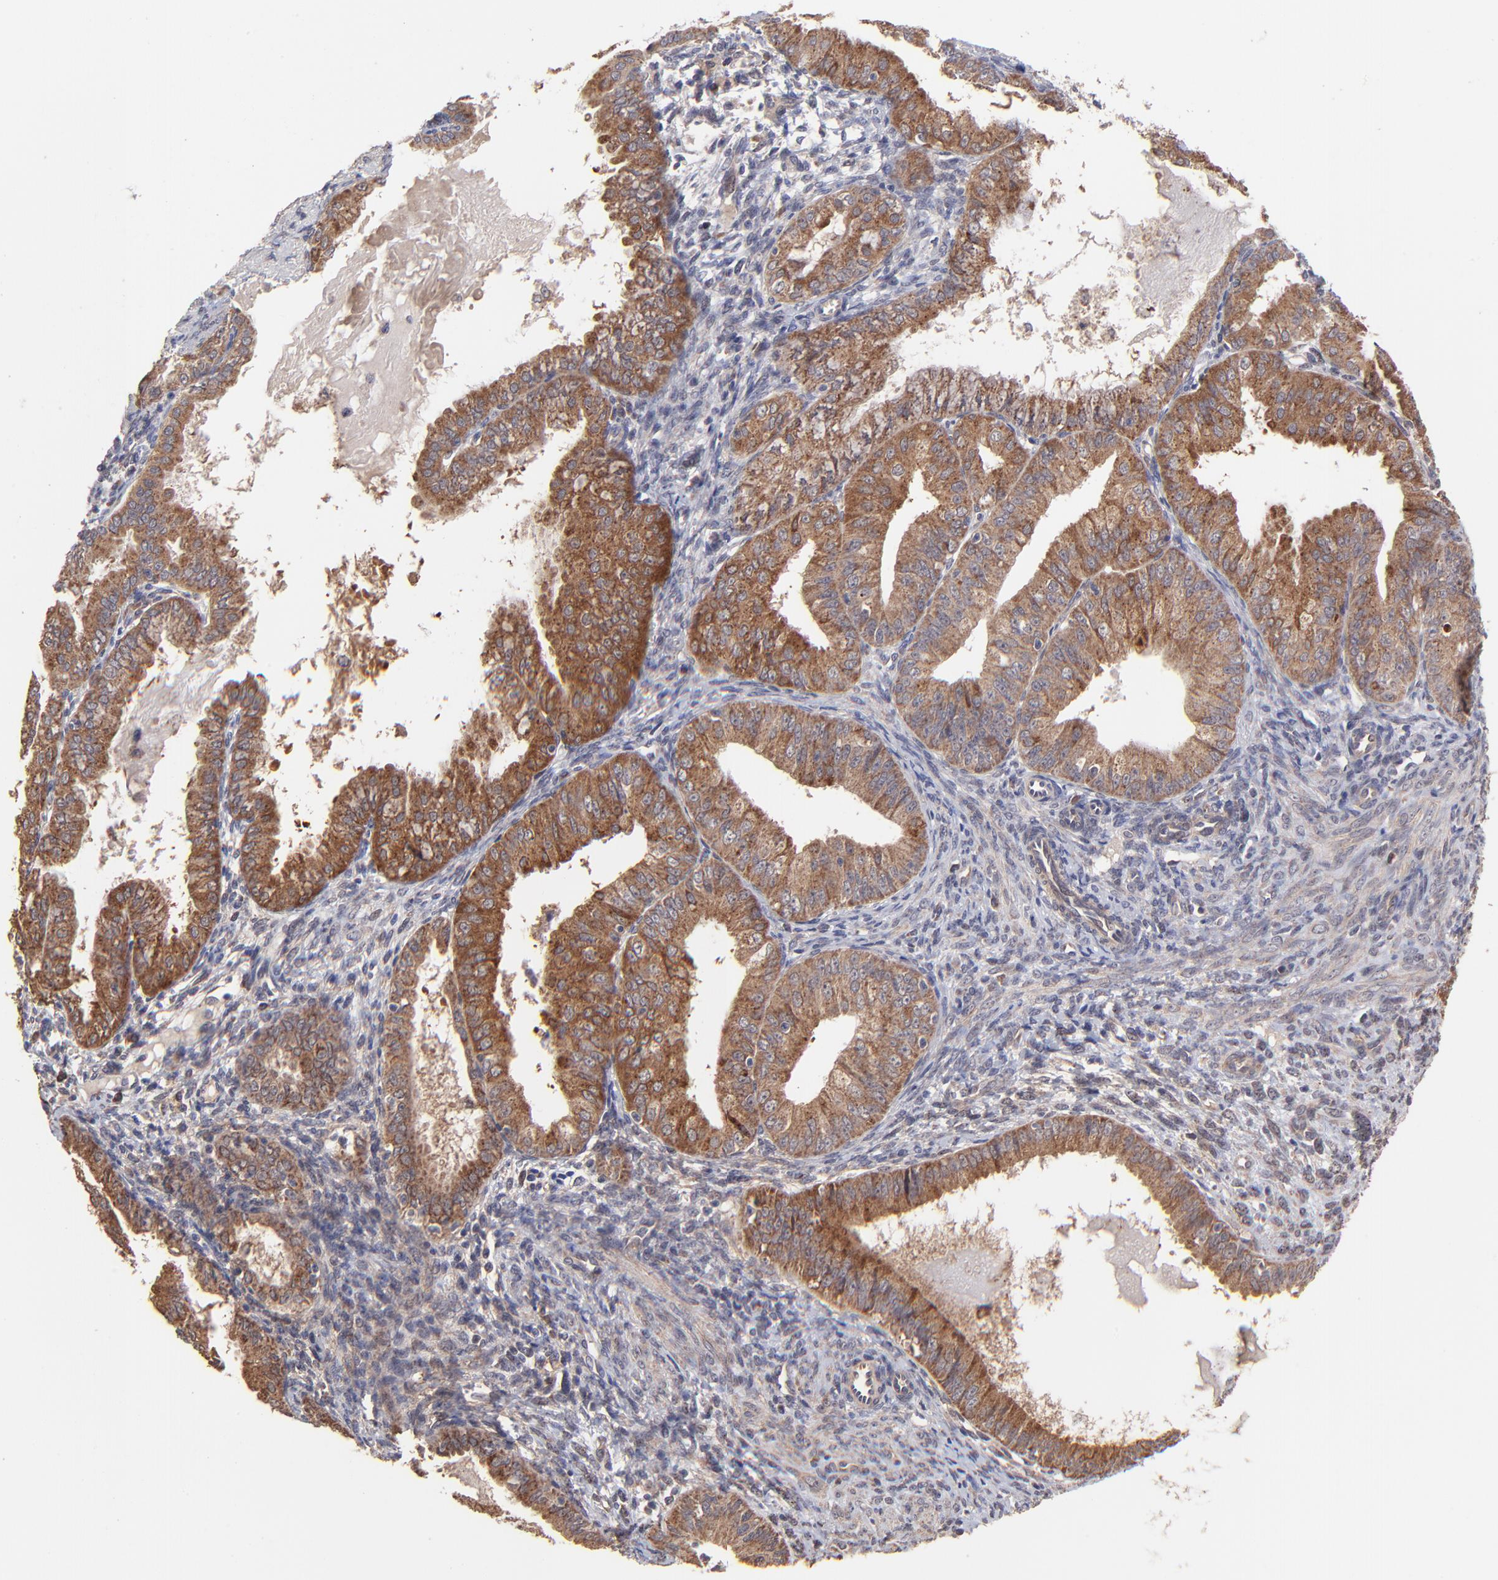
{"staining": {"intensity": "strong", "quantity": ">75%", "location": "cytoplasmic/membranous"}, "tissue": "endometrial cancer", "cell_type": "Tumor cells", "image_type": "cancer", "snomed": [{"axis": "morphology", "description": "Adenocarcinoma, NOS"}, {"axis": "topography", "description": "Endometrium"}], "caption": "Protein expression by immunohistochemistry displays strong cytoplasmic/membranous expression in about >75% of tumor cells in adenocarcinoma (endometrial).", "gene": "BAIAP2L2", "patient": {"sex": "female", "age": 76}}